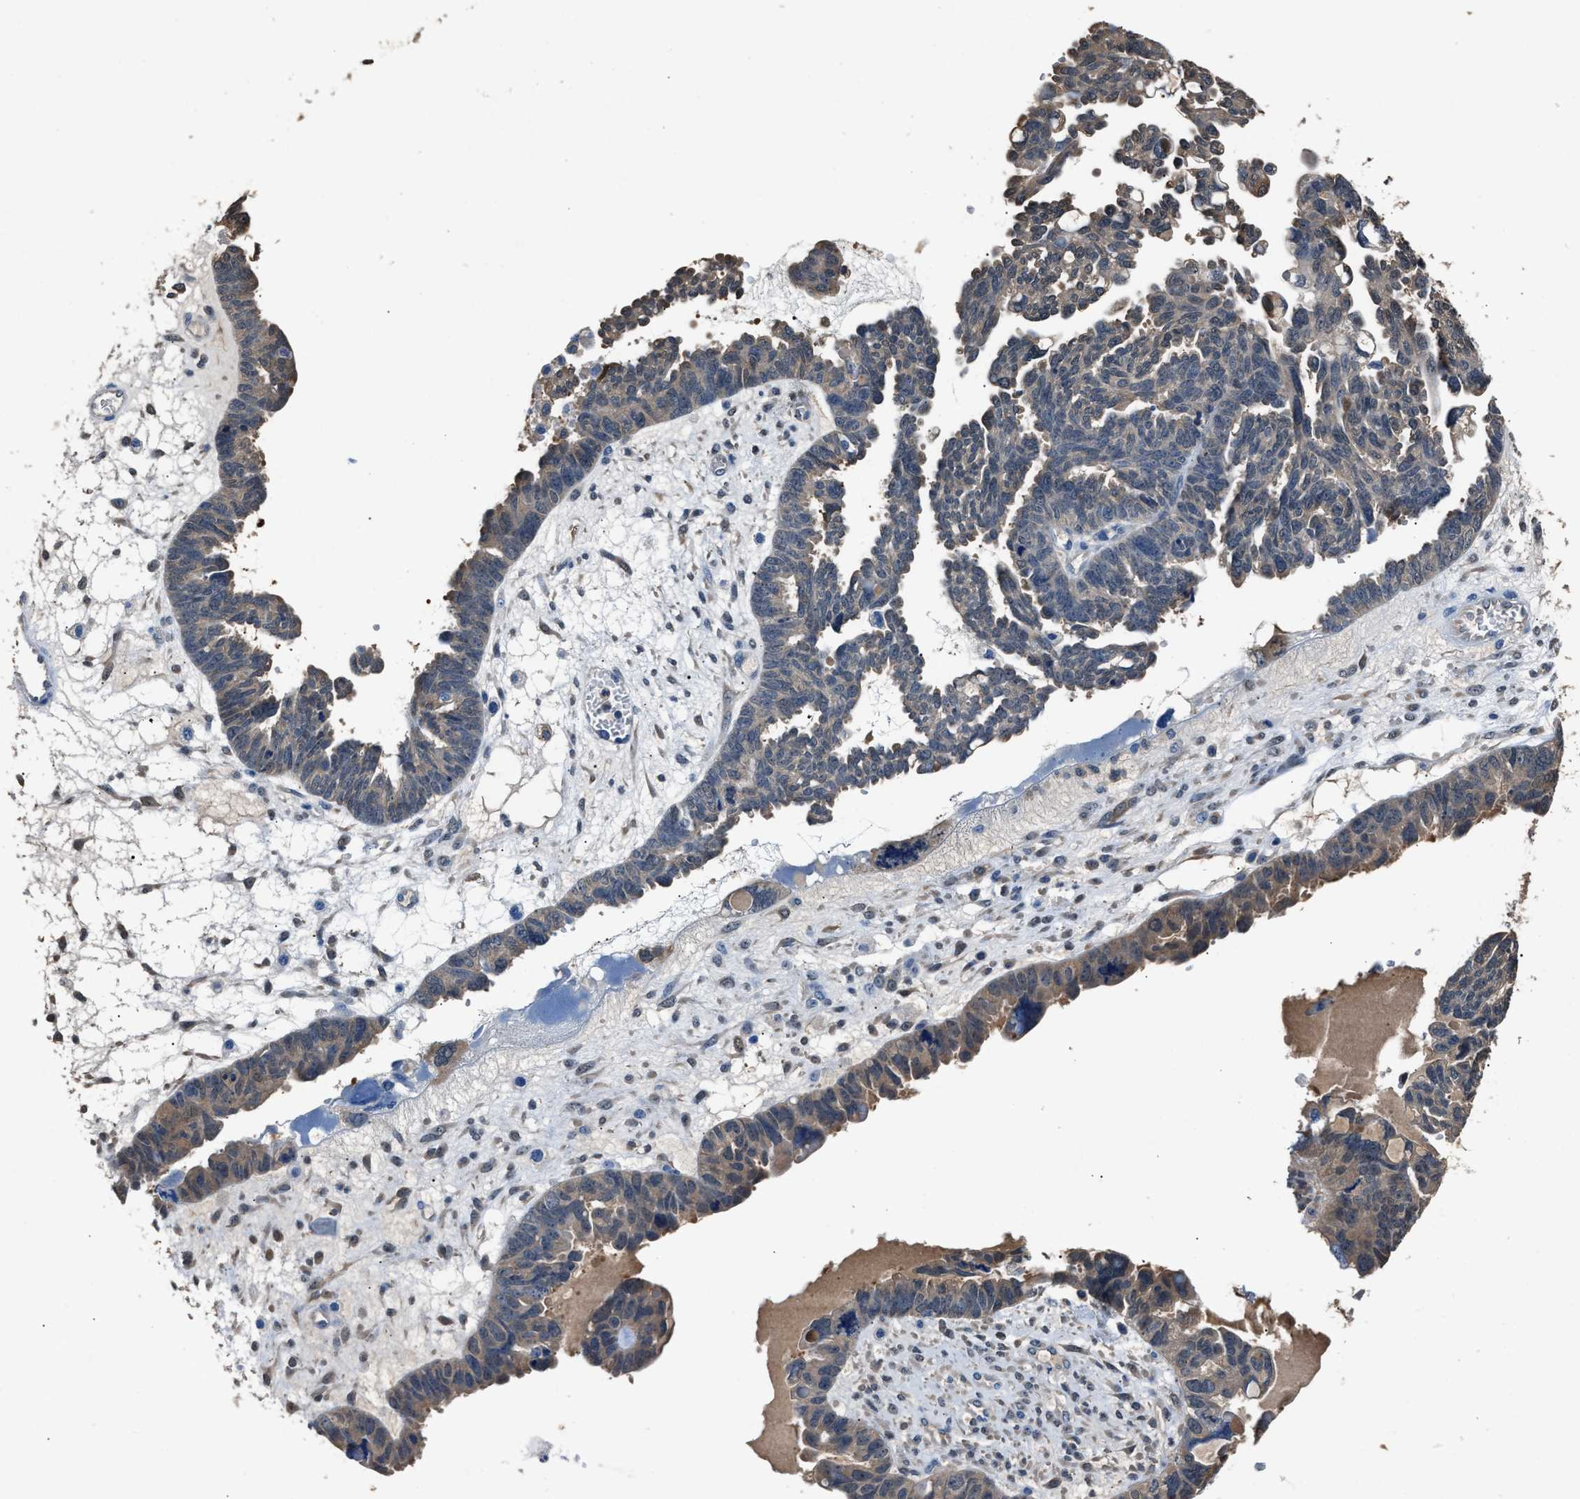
{"staining": {"intensity": "weak", "quantity": "25%-75%", "location": "cytoplasmic/membranous"}, "tissue": "ovarian cancer", "cell_type": "Tumor cells", "image_type": "cancer", "snomed": [{"axis": "morphology", "description": "Cystadenocarcinoma, serous, NOS"}, {"axis": "topography", "description": "Ovary"}], "caption": "High-power microscopy captured an immunohistochemistry micrograph of ovarian serous cystadenocarcinoma, revealing weak cytoplasmic/membranous expression in about 25%-75% of tumor cells.", "gene": "GSTP1", "patient": {"sex": "female", "age": 79}}